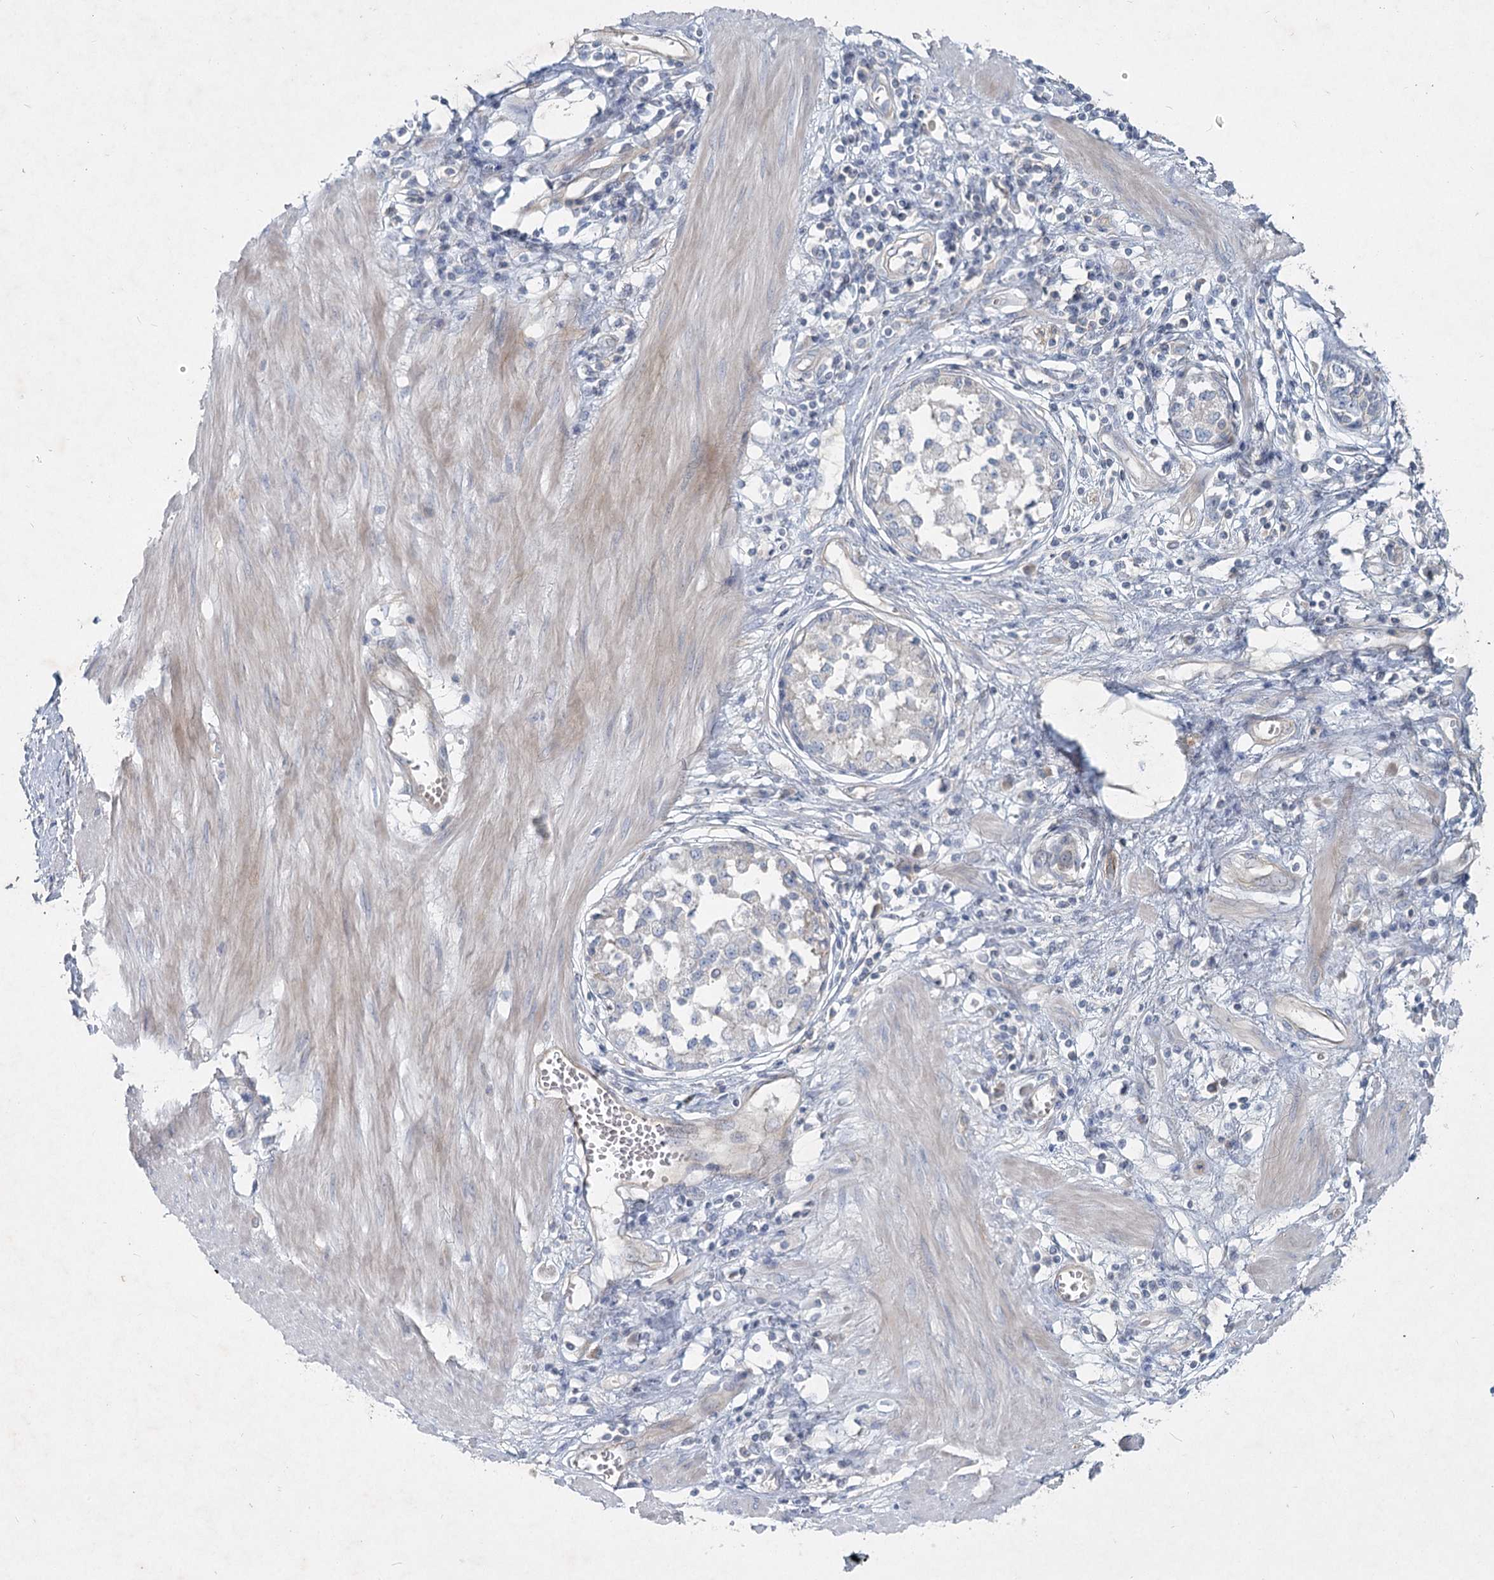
{"staining": {"intensity": "negative", "quantity": "none", "location": "none"}, "tissue": "stomach cancer", "cell_type": "Tumor cells", "image_type": "cancer", "snomed": [{"axis": "morphology", "description": "Adenocarcinoma, NOS"}, {"axis": "topography", "description": "Stomach"}], "caption": "Human stomach adenocarcinoma stained for a protein using immunohistochemistry exhibits no expression in tumor cells.", "gene": "DNMBP", "patient": {"sex": "female", "age": 76}}